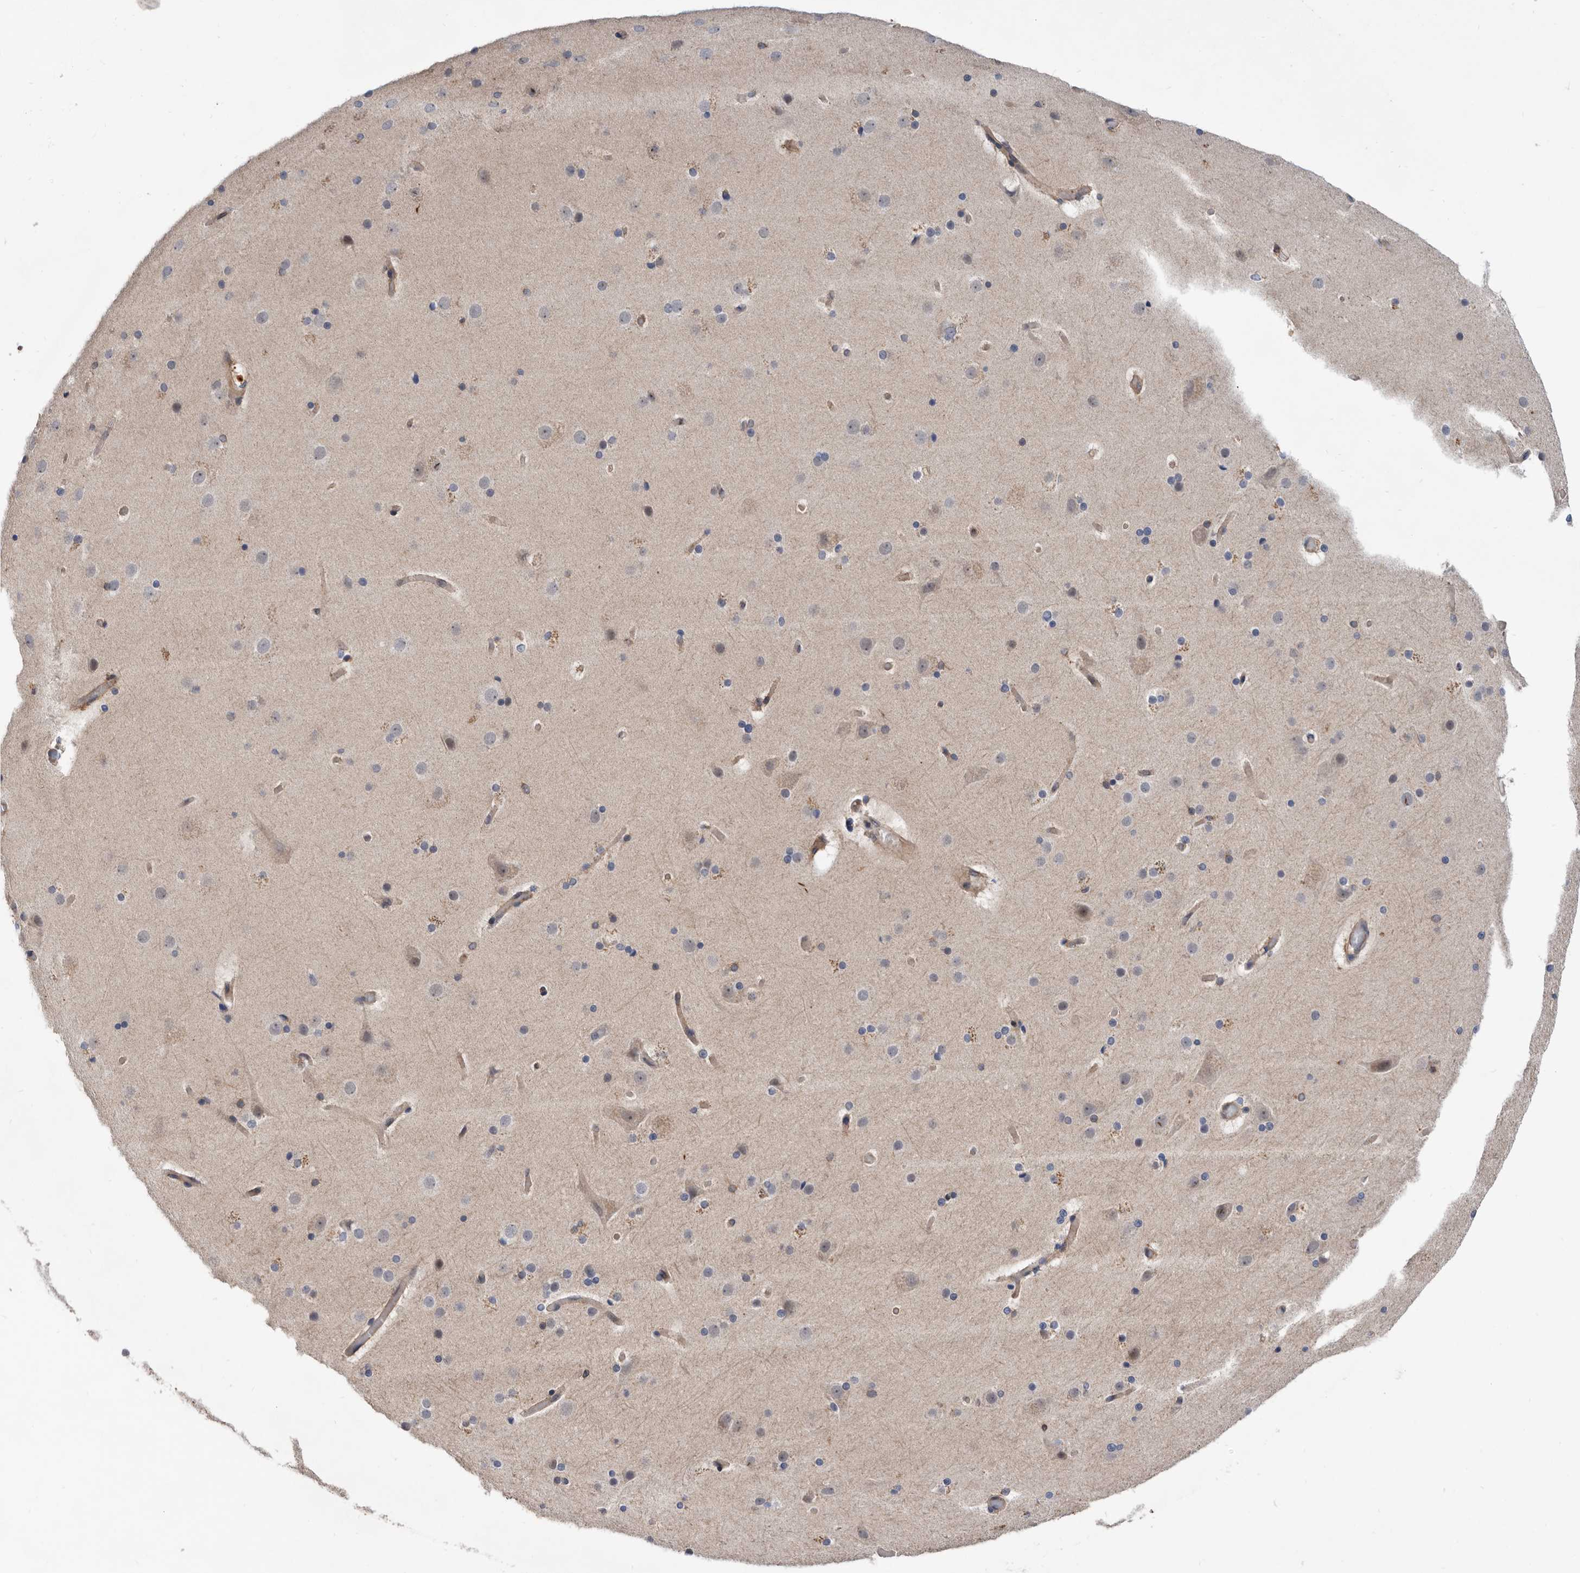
{"staining": {"intensity": "weak", "quantity": ">75%", "location": "cytoplasmic/membranous"}, "tissue": "cerebral cortex", "cell_type": "Endothelial cells", "image_type": "normal", "snomed": [{"axis": "morphology", "description": "Normal tissue, NOS"}, {"axis": "topography", "description": "Cerebral cortex"}], "caption": "Immunohistochemical staining of normal cerebral cortex exhibits >75% levels of weak cytoplasmic/membranous protein expression in about >75% of endothelial cells.", "gene": "ATAD2", "patient": {"sex": "male", "age": 57}}